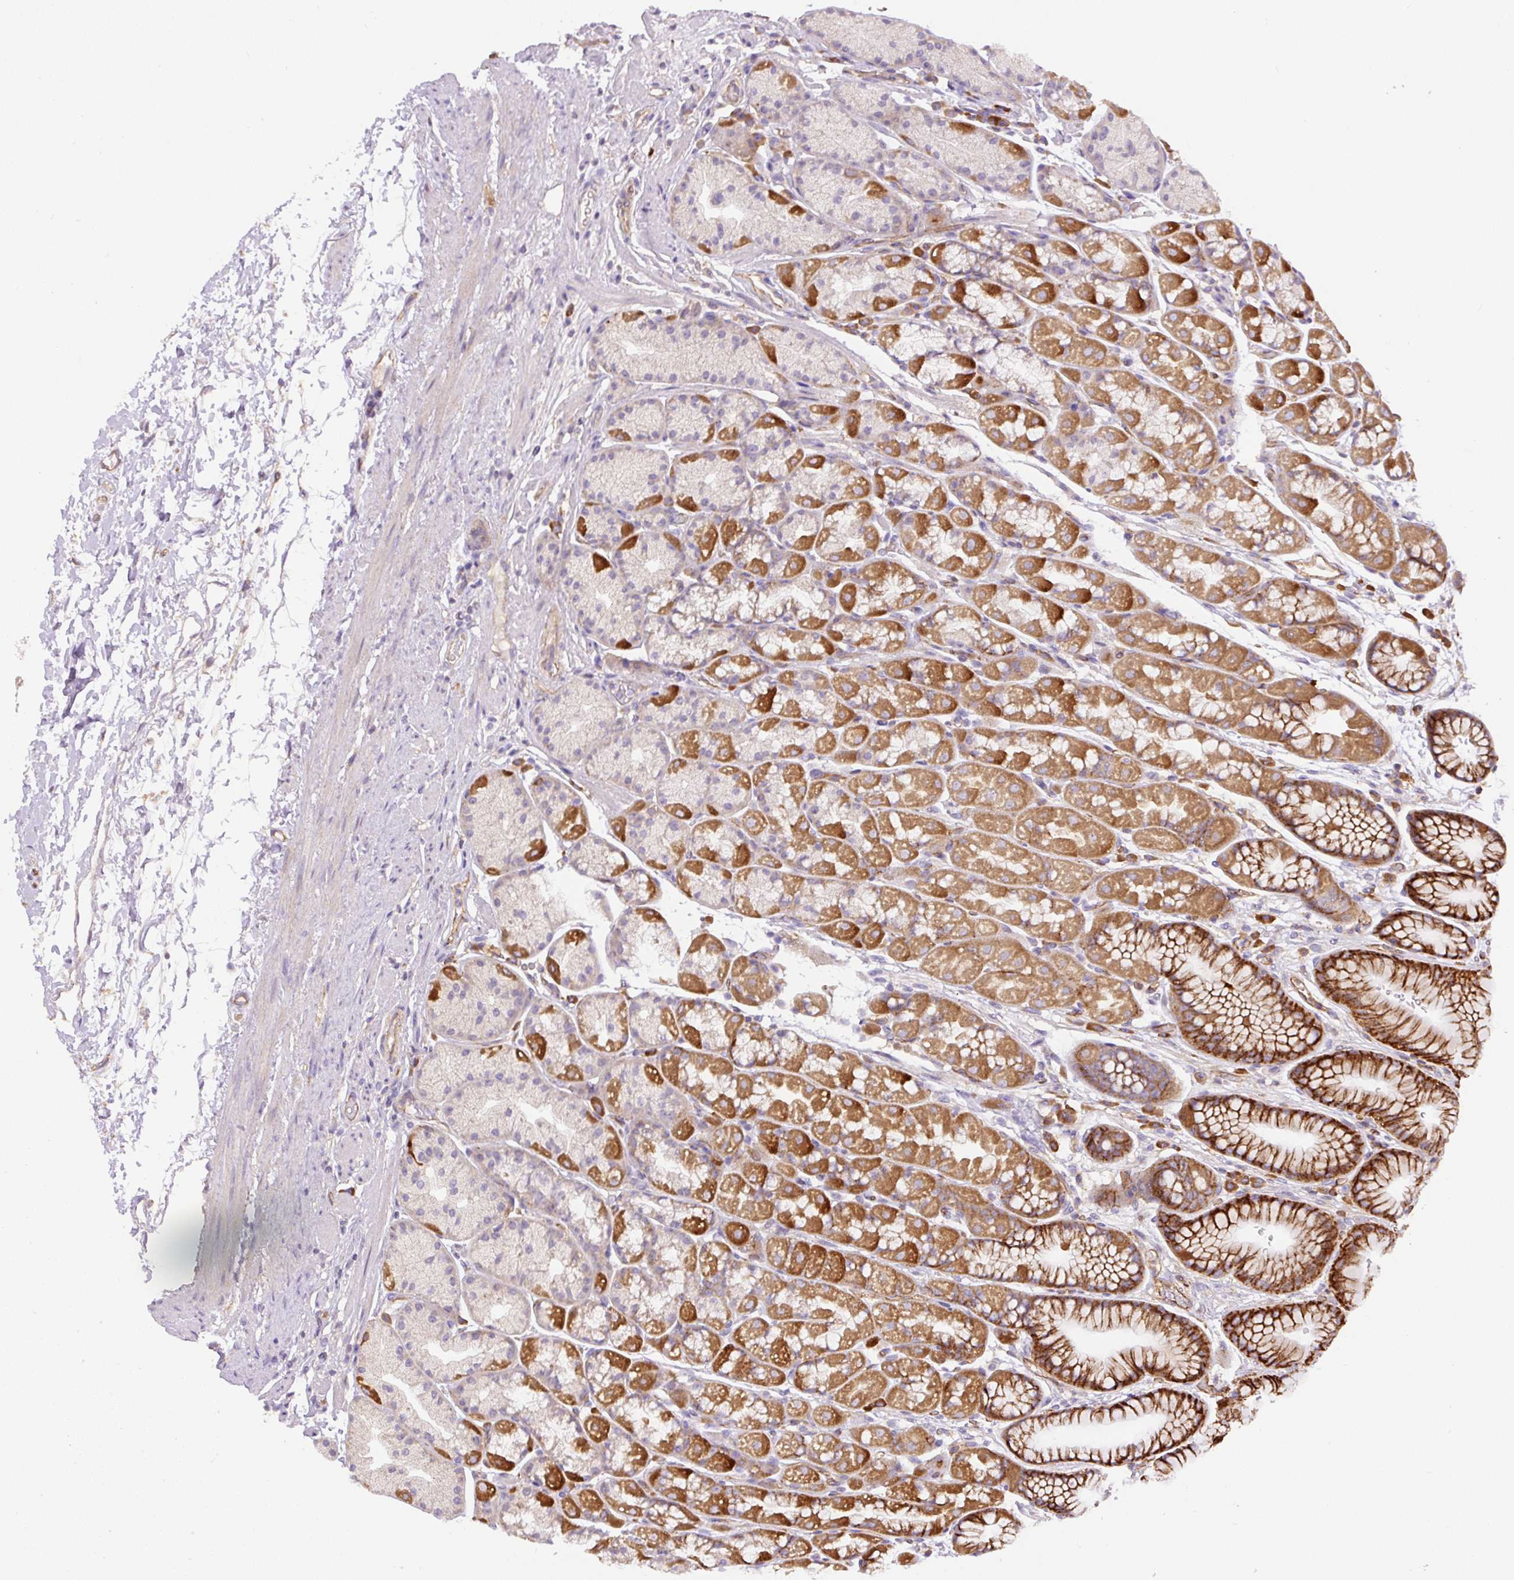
{"staining": {"intensity": "strong", "quantity": "25%-75%", "location": "cytoplasmic/membranous"}, "tissue": "stomach", "cell_type": "Glandular cells", "image_type": "normal", "snomed": [{"axis": "morphology", "description": "Normal tissue, NOS"}, {"axis": "topography", "description": "Stomach, lower"}], "caption": "The micrograph exhibits staining of unremarkable stomach, revealing strong cytoplasmic/membranous protein positivity (brown color) within glandular cells.", "gene": "PPME1", "patient": {"sex": "male", "age": 67}}